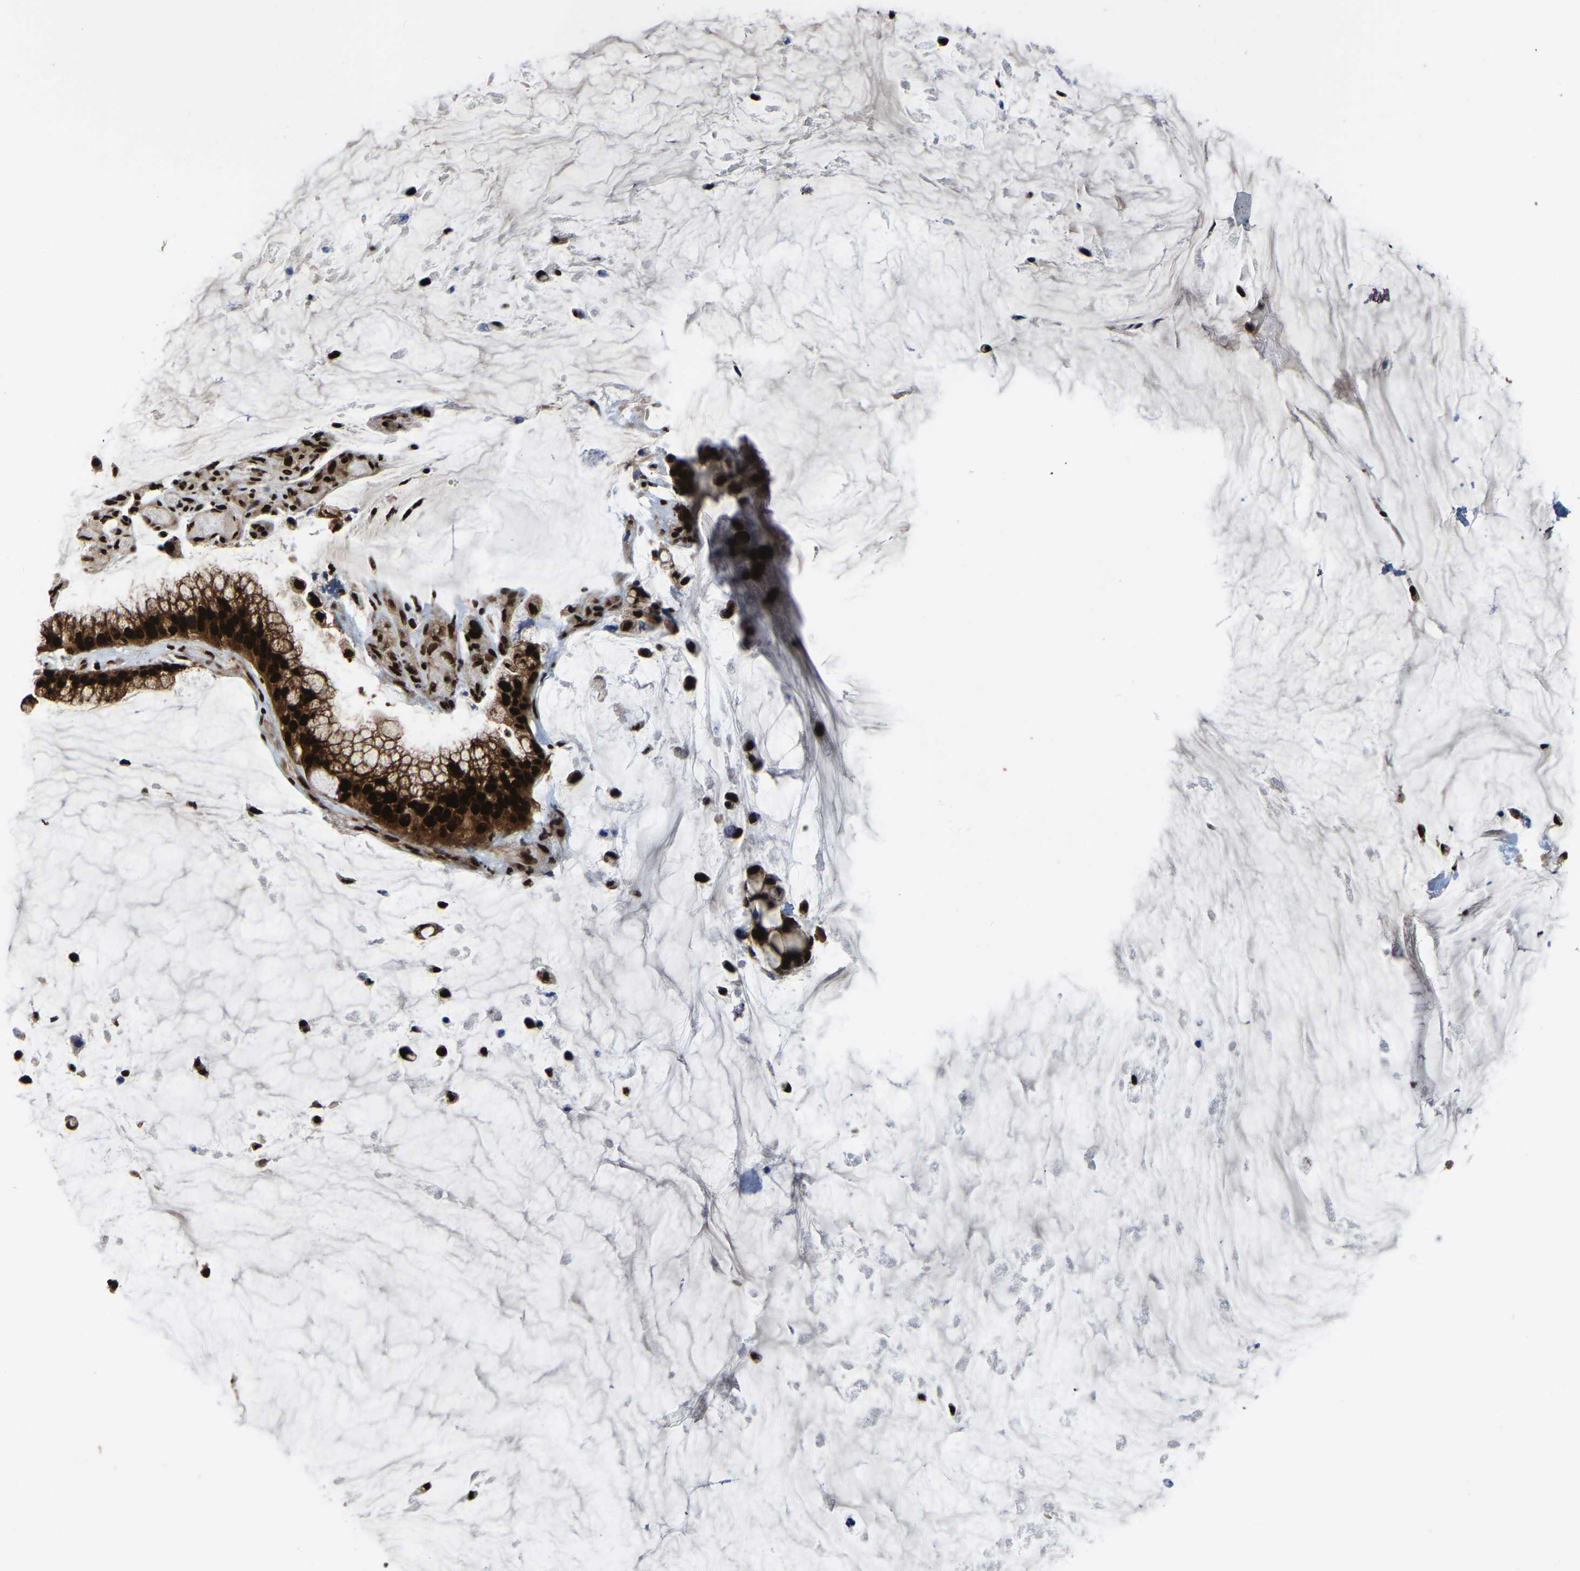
{"staining": {"intensity": "strong", "quantity": ">75%", "location": "cytoplasmic/membranous,nuclear"}, "tissue": "ovarian cancer", "cell_type": "Tumor cells", "image_type": "cancer", "snomed": [{"axis": "morphology", "description": "Cystadenocarcinoma, mucinous, NOS"}, {"axis": "topography", "description": "Ovary"}], "caption": "IHC histopathology image of ovarian cancer (mucinous cystadenocarcinoma) stained for a protein (brown), which demonstrates high levels of strong cytoplasmic/membranous and nuclear positivity in approximately >75% of tumor cells.", "gene": "TBL1XR1", "patient": {"sex": "female", "age": 39}}